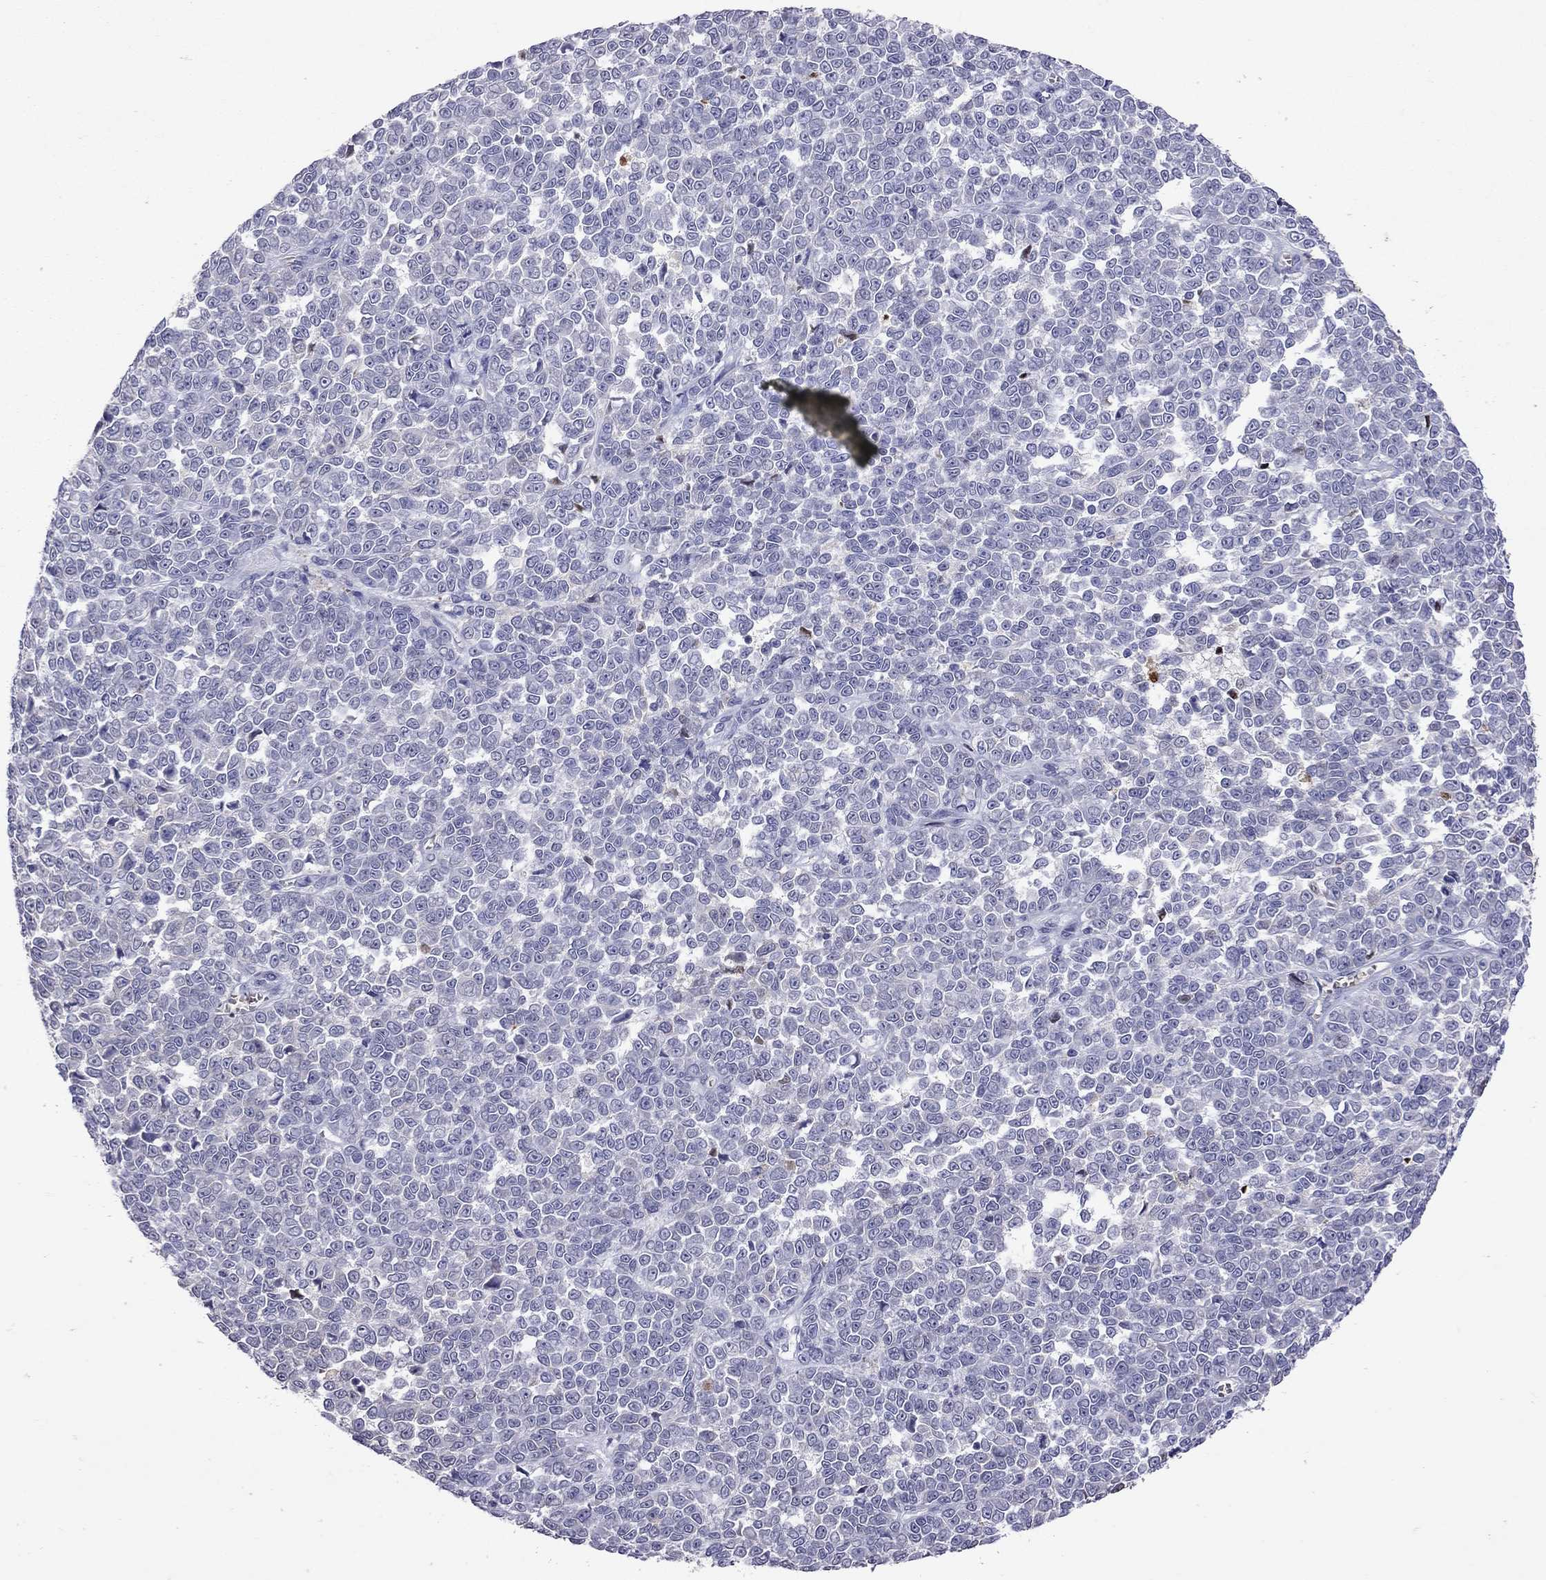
{"staining": {"intensity": "negative", "quantity": "none", "location": "none"}, "tissue": "melanoma", "cell_type": "Tumor cells", "image_type": "cancer", "snomed": [{"axis": "morphology", "description": "Malignant melanoma, NOS"}, {"axis": "topography", "description": "Skin"}], "caption": "Melanoma was stained to show a protein in brown. There is no significant positivity in tumor cells.", "gene": "SERPINA3", "patient": {"sex": "female", "age": 95}}